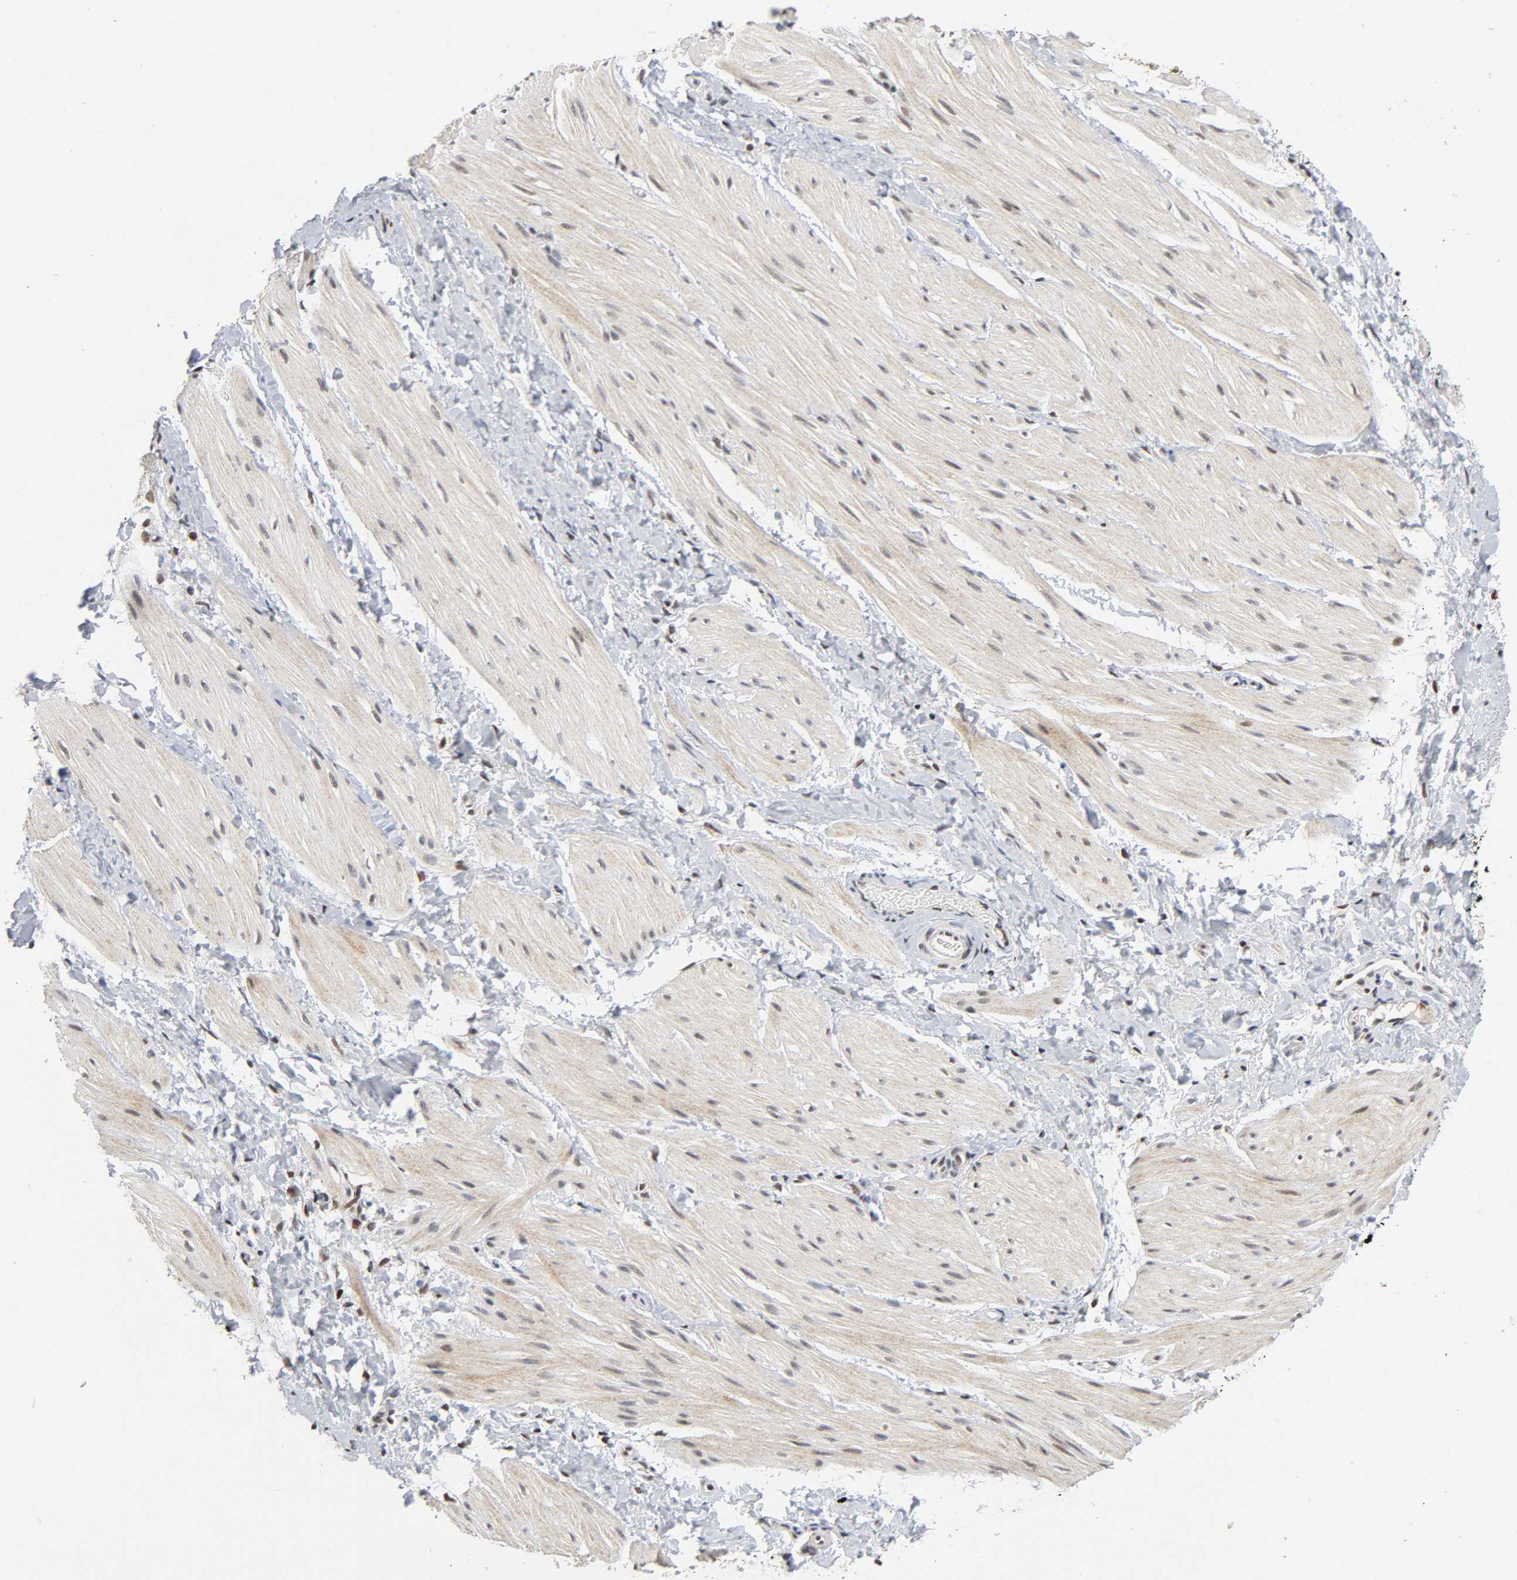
{"staining": {"intensity": "weak", "quantity": "25%-75%", "location": "cytoplasmic/membranous"}, "tissue": "smooth muscle", "cell_type": "Smooth muscle cells", "image_type": "normal", "snomed": [{"axis": "morphology", "description": "Normal tissue, NOS"}, {"axis": "topography", "description": "Smooth muscle"}], "caption": "IHC of unremarkable smooth muscle exhibits low levels of weak cytoplasmic/membranous positivity in approximately 25%-75% of smooth muscle cells.", "gene": "KAT2B", "patient": {"sex": "male", "age": 16}}